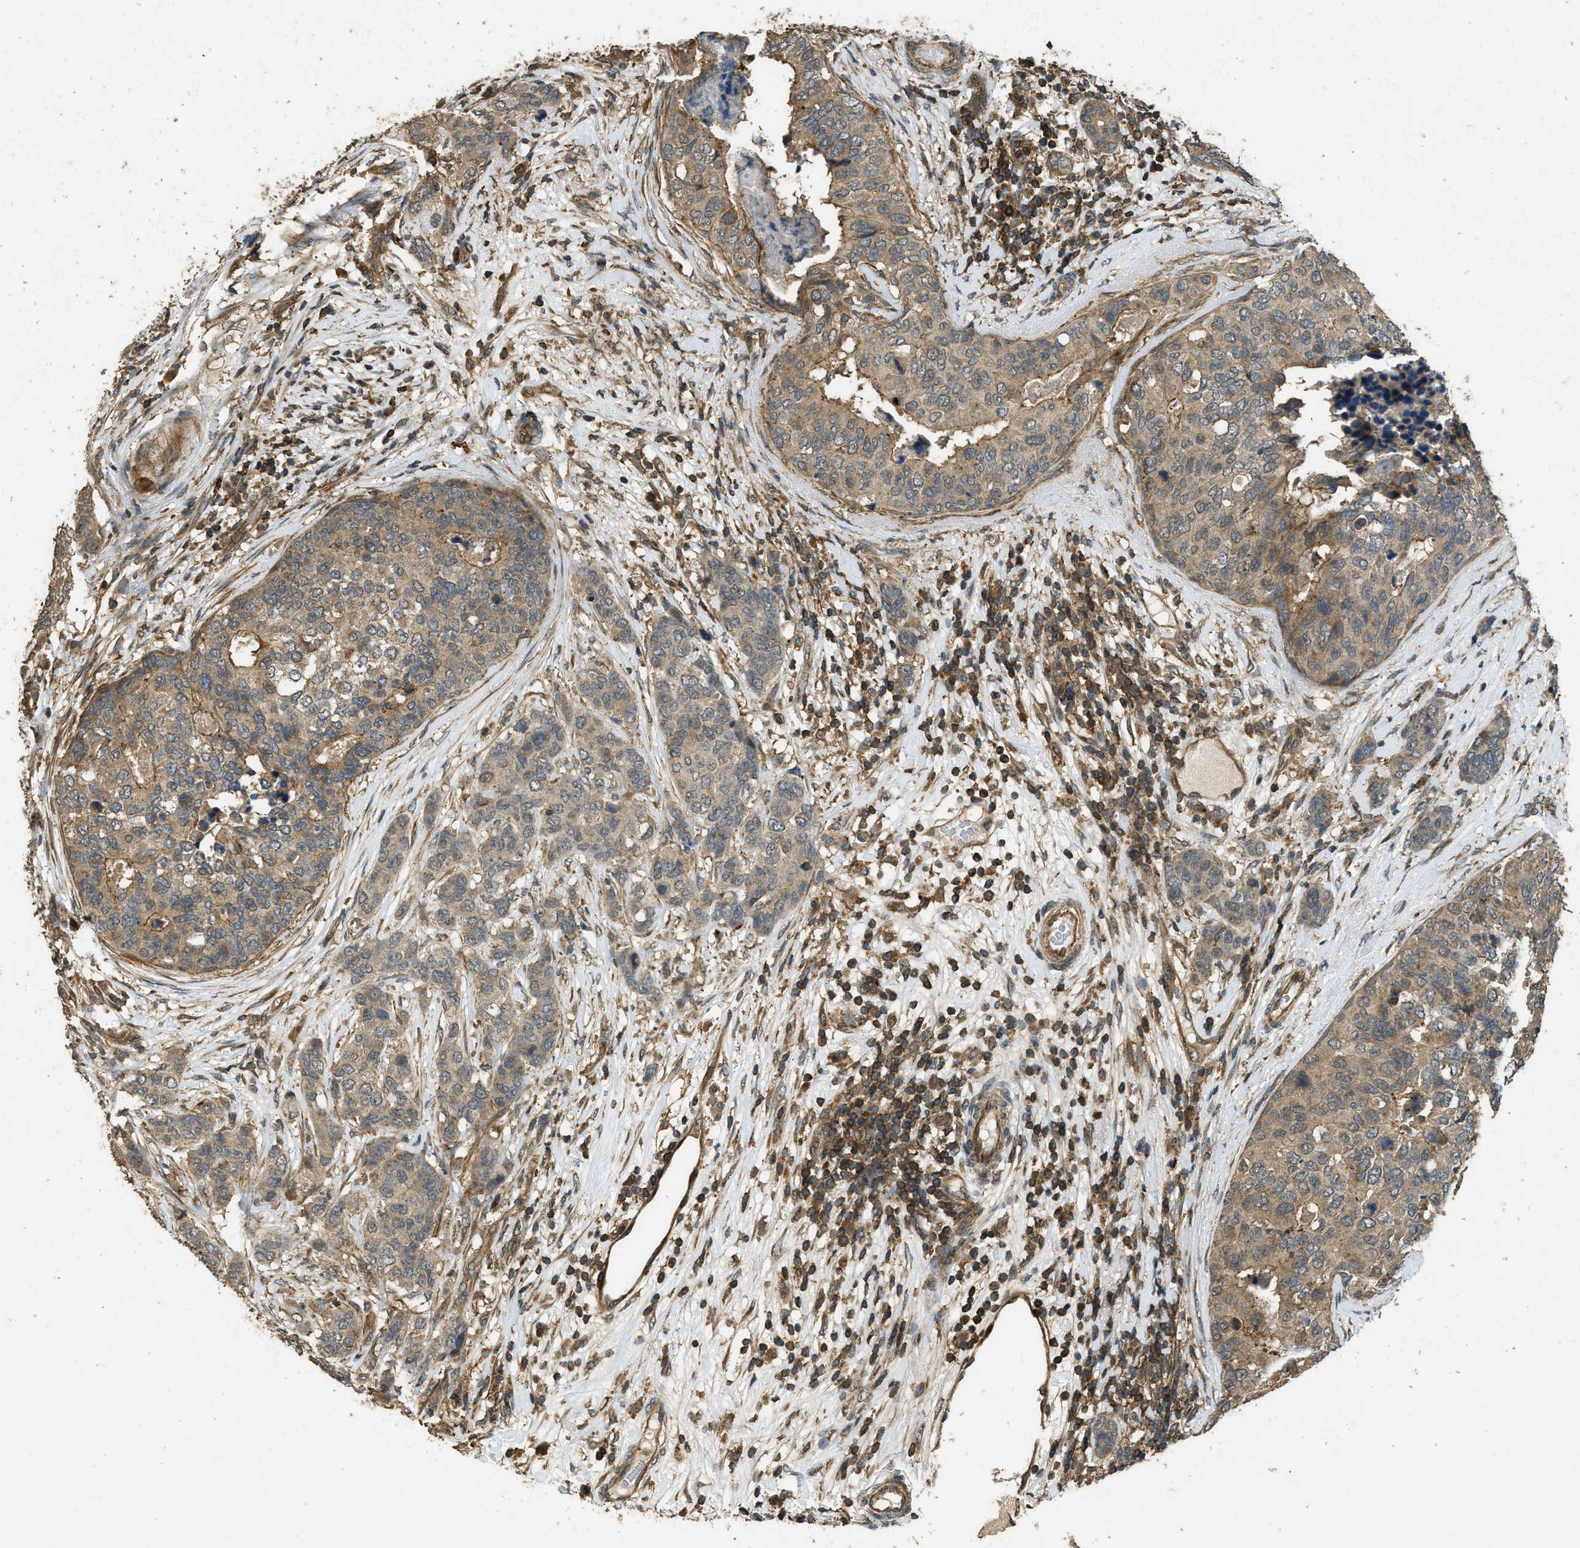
{"staining": {"intensity": "moderate", "quantity": ">75%", "location": "cytoplasmic/membranous"}, "tissue": "breast cancer", "cell_type": "Tumor cells", "image_type": "cancer", "snomed": [{"axis": "morphology", "description": "Lobular carcinoma"}, {"axis": "topography", "description": "Breast"}], "caption": "Immunohistochemical staining of breast cancer (lobular carcinoma) shows medium levels of moderate cytoplasmic/membranous protein positivity in about >75% of tumor cells. Using DAB (3,3'-diaminobenzidine) (brown) and hematoxylin (blue) stains, captured at high magnification using brightfield microscopy.", "gene": "PPP6R3", "patient": {"sex": "female", "age": 59}}